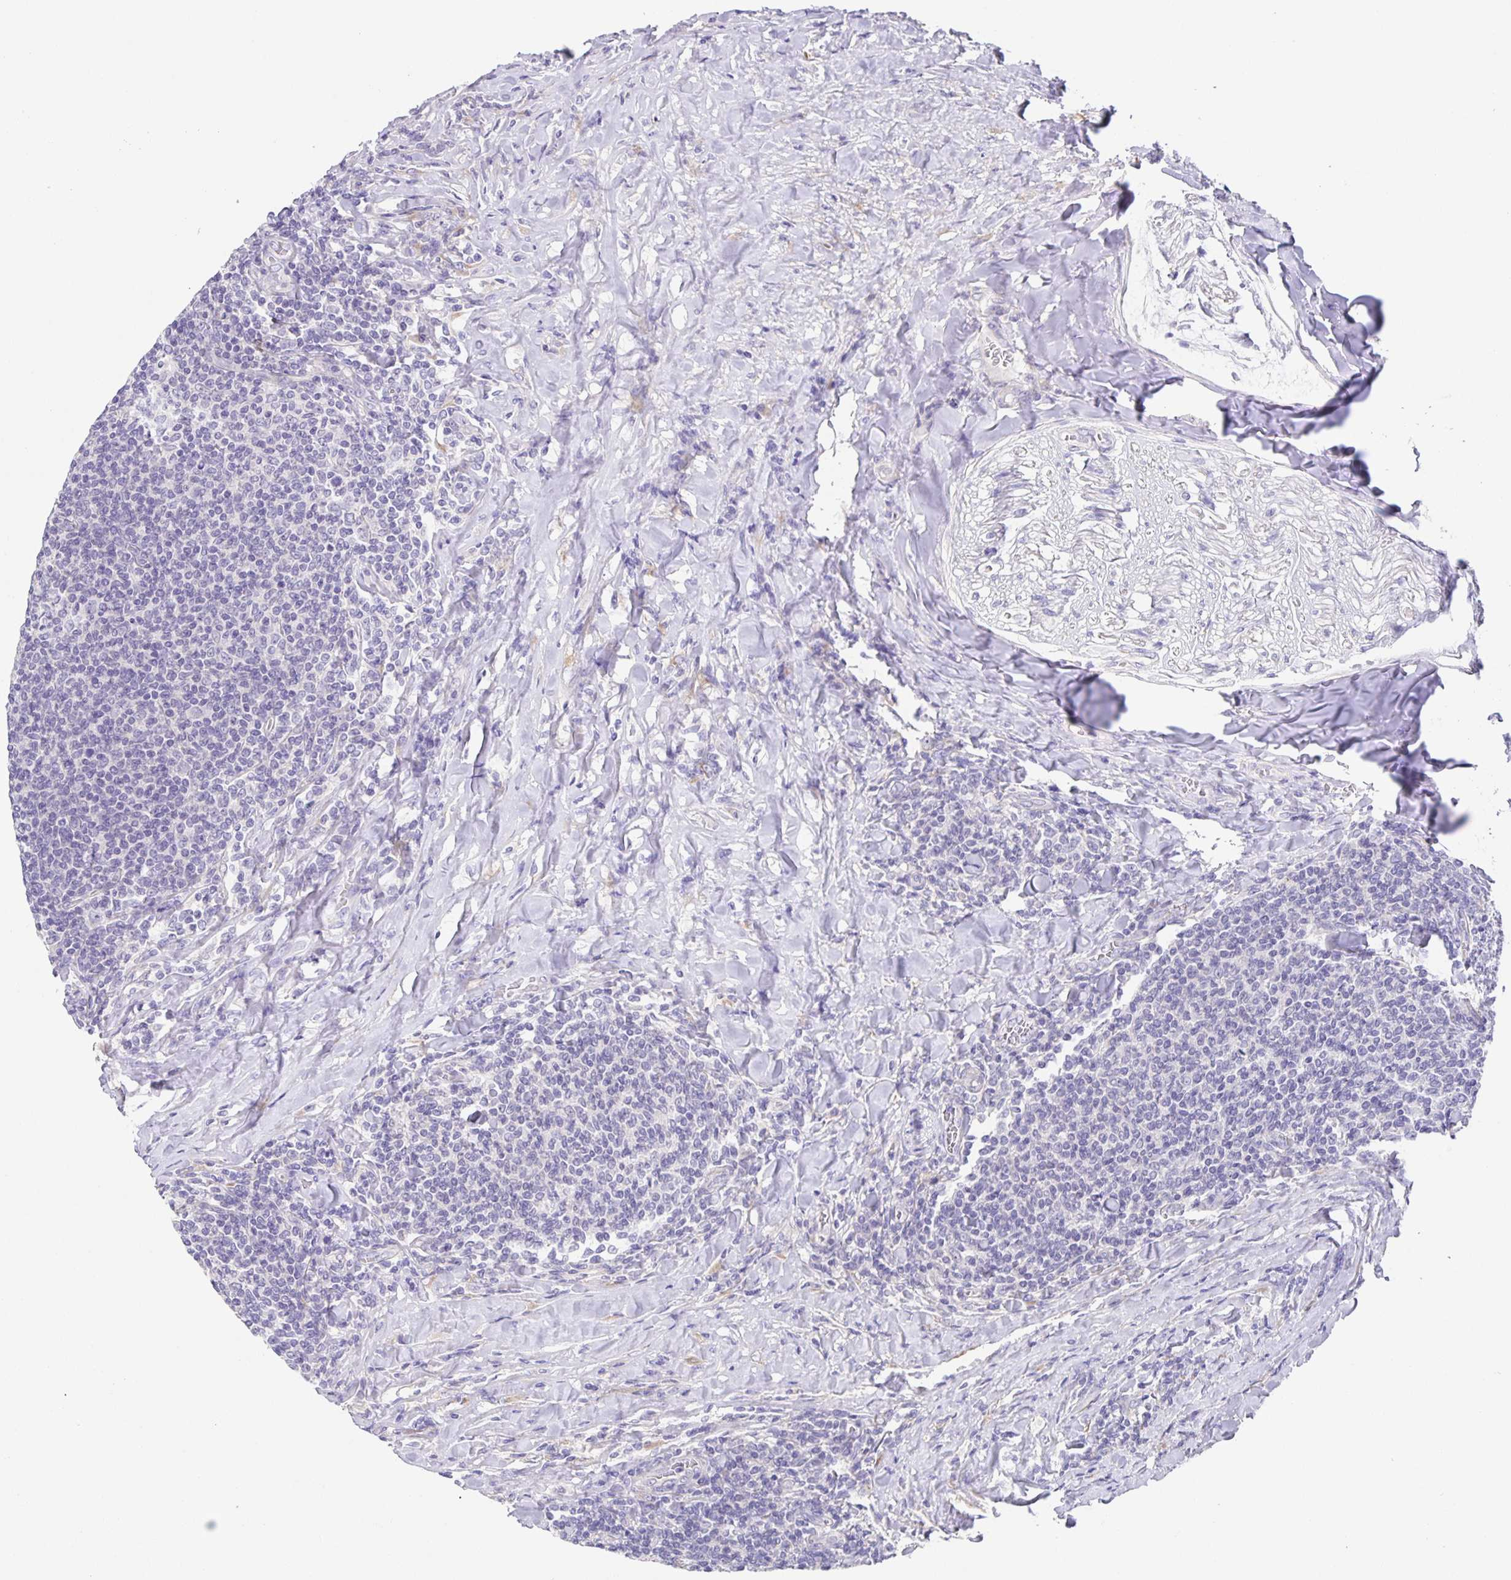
{"staining": {"intensity": "negative", "quantity": "none", "location": "none"}, "tissue": "lymphoma", "cell_type": "Tumor cells", "image_type": "cancer", "snomed": [{"axis": "morphology", "description": "Malignant lymphoma, non-Hodgkin's type, Low grade"}, {"axis": "topography", "description": "Lymph node"}], "caption": "Tumor cells show no significant protein positivity in lymphoma. (DAB (3,3'-diaminobenzidine) IHC with hematoxylin counter stain).", "gene": "PRR36", "patient": {"sex": "male", "age": 52}}